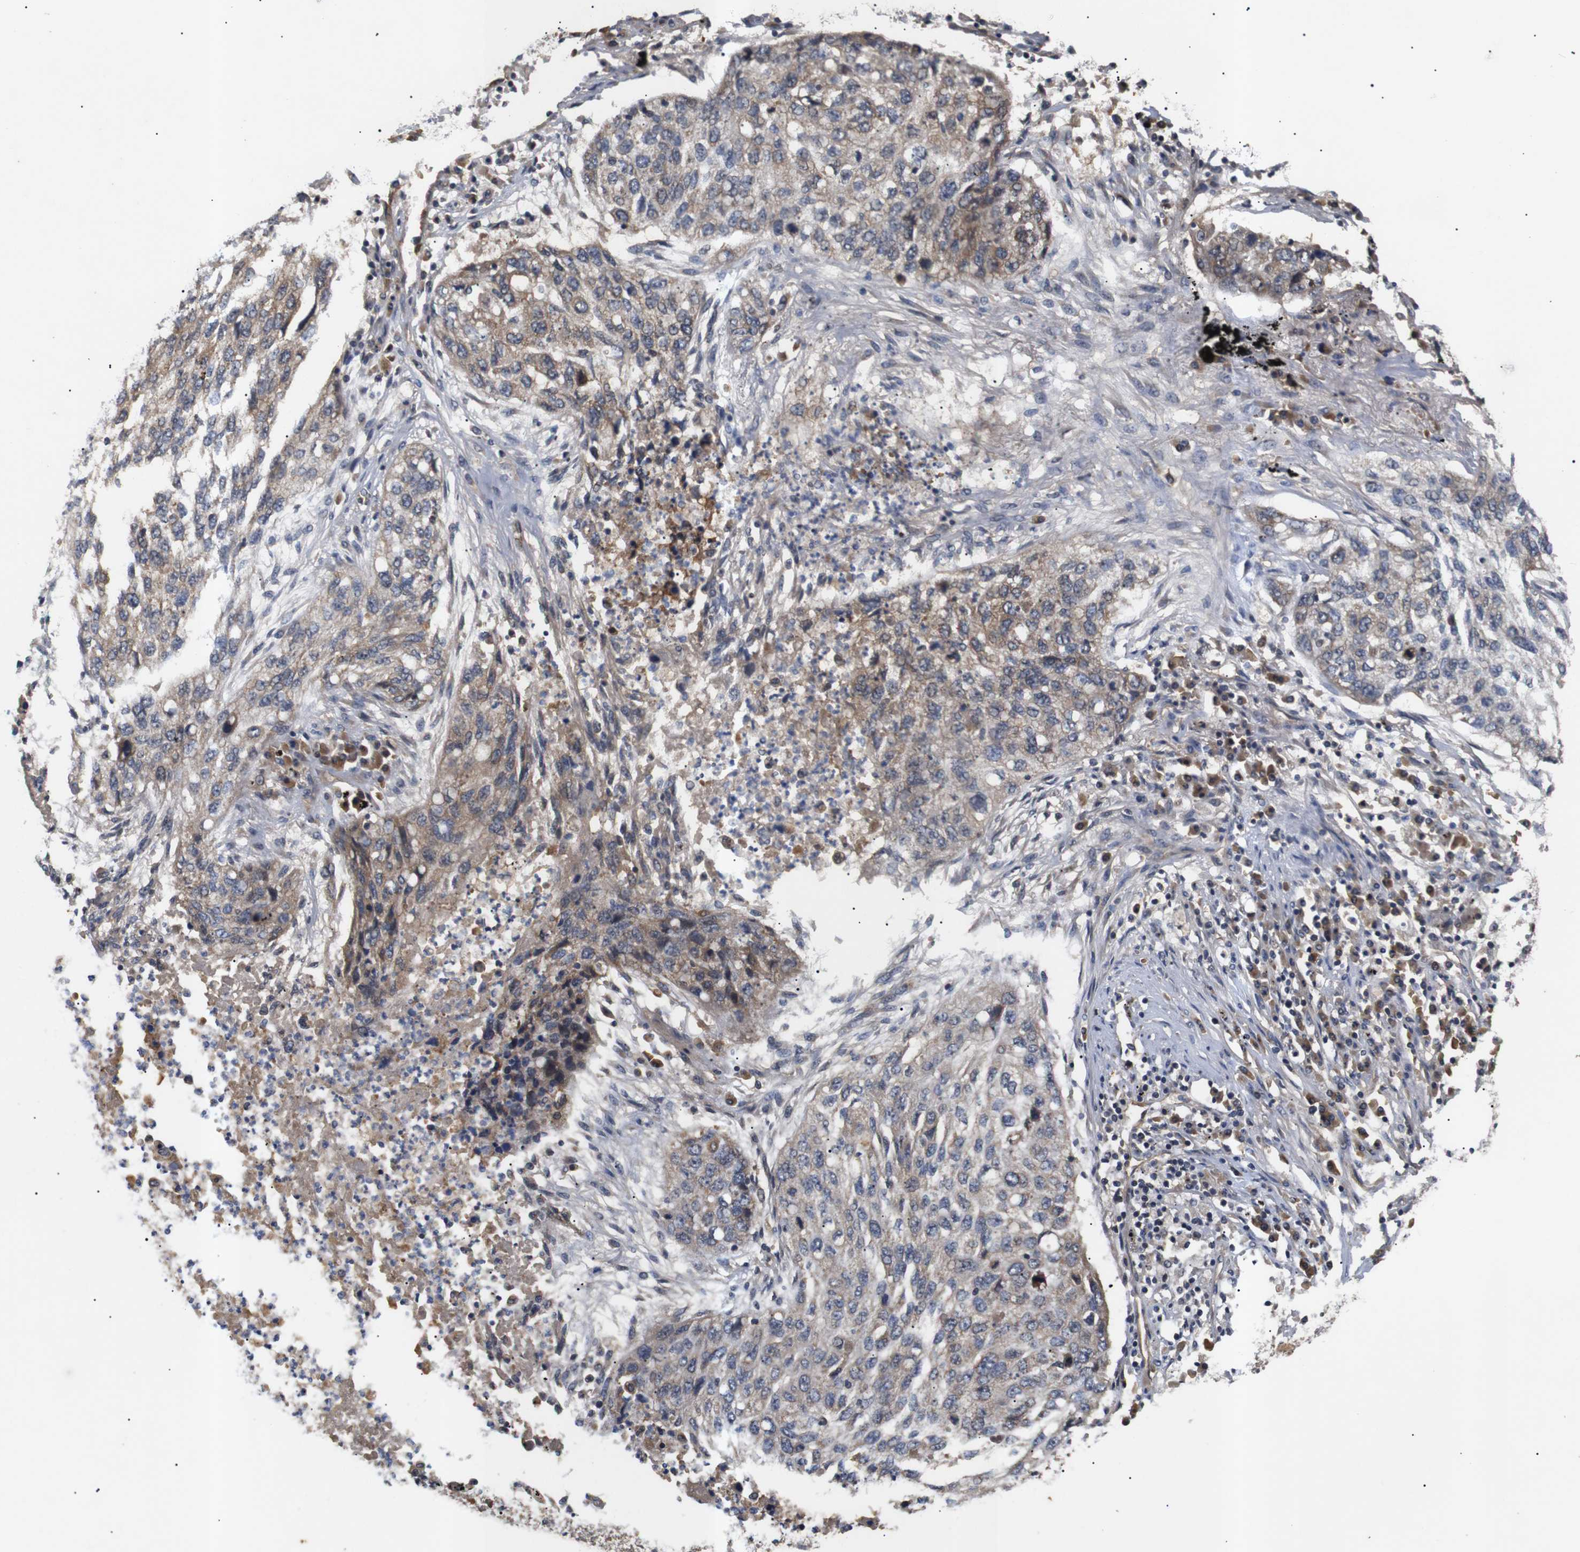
{"staining": {"intensity": "moderate", "quantity": ">75%", "location": "cytoplasmic/membranous"}, "tissue": "lung cancer", "cell_type": "Tumor cells", "image_type": "cancer", "snomed": [{"axis": "morphology", "description": "Squamous cell carcinoma, NOS"}, {"axis": "topography", "description": "Lung"}], "caption": "IHC micrograph of lung squamous cell carcinoma stained for a protein (brown), which displays medium levels of moderate cytoplasmic/membranous staining in about >75% of tumor cells.", "gene": "RIPK1", "patient": {"sex": "female", "age": 63}}